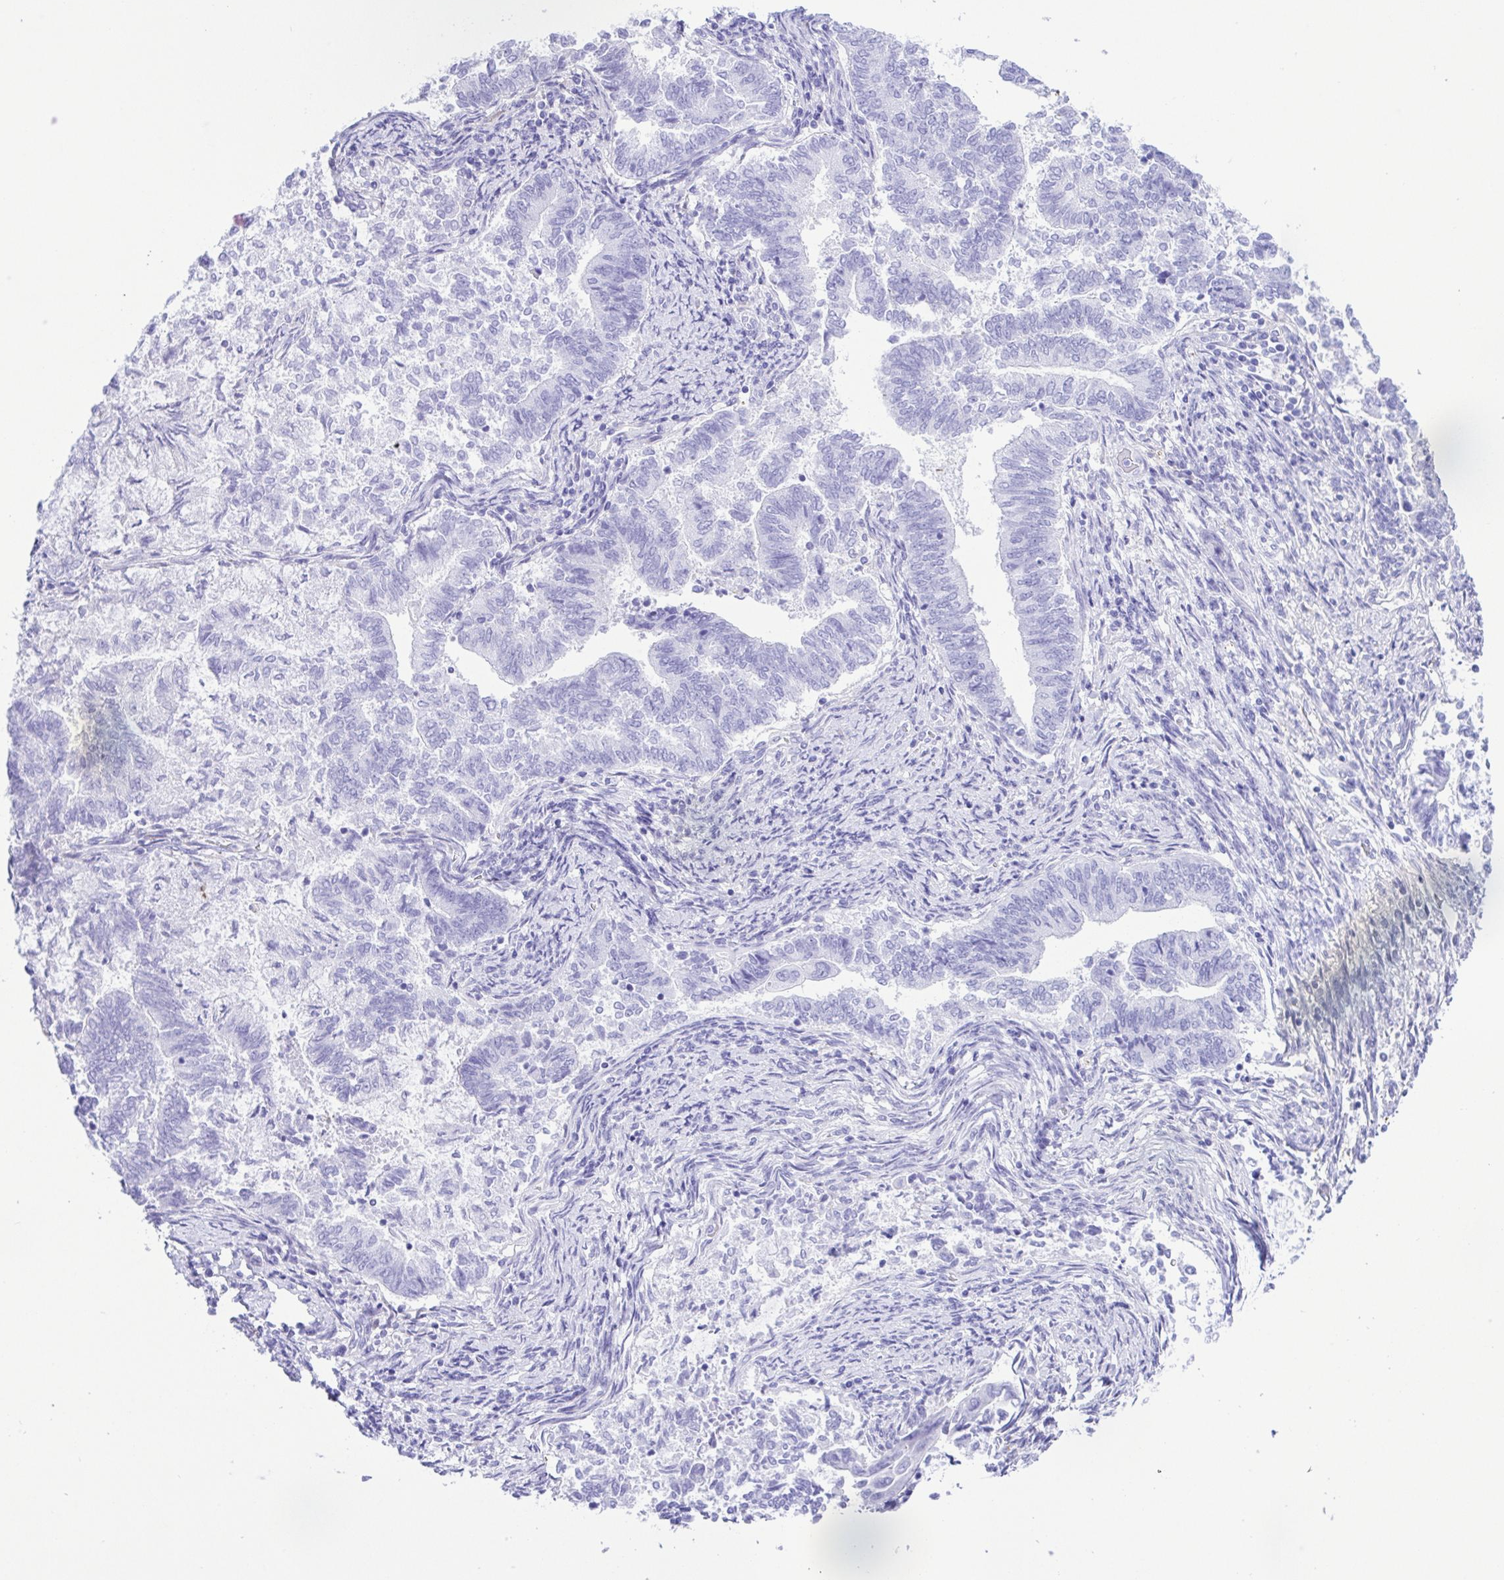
{"staining": {"intensity": "negative", "quantity": "none", "location": "none"}, "tissue": "endometrial cancer", "cell_type": "Tumor cells", "image_type": "cancer", "snomed": [{"axis": "morphology", "description": "Adenocarcinoma, NOS"}, {"axis": "topography", "description": "Endometrium"}], "caption": "Tumor cells are negative for protein expression in human adenocarcinoma (endometrial). (Stains: DAB immunohistochemistry with hematoxylin counter stain, Microscopy: brightfield microscopy at high magnification).", "gene": "GPR17", "patient": {"sex": "female", "age": 65}}